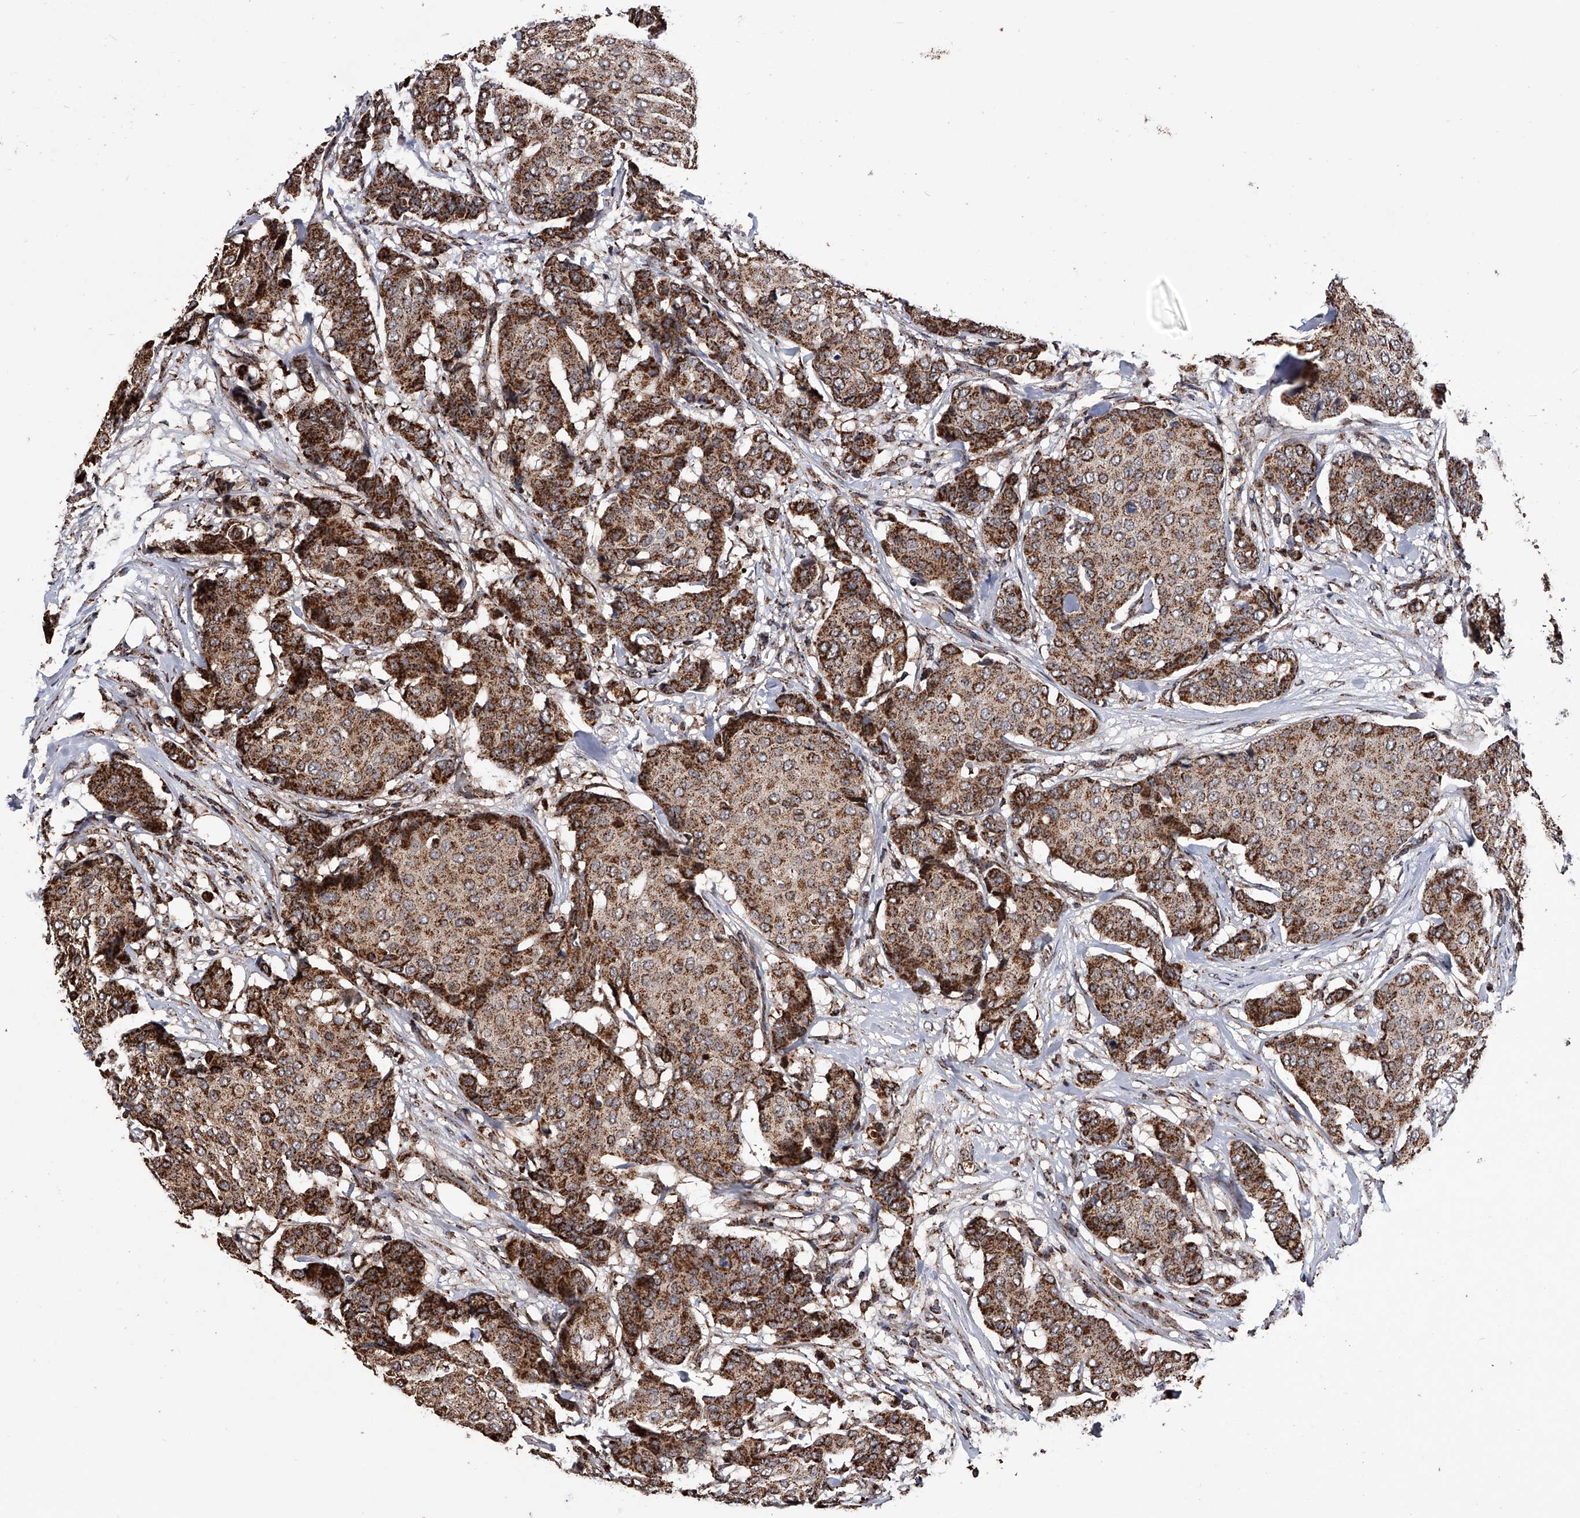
{"staining": {"intensity": "strong", "quantity": "25%-75%", "location": "cytoplasmic/membranous"}, "tissue": "breast cancer", "cell_type": "Tumor cells", "image_type": "cancer", "snomed": [{"axis": "morphology", "description": "Duct carcinoma"}, {"axis": "topography", "description": "Breast"}], "caption": "High-power microscopy captured an IHC image of breast cancer (intraductal carcinoma), revealing strong cytoplasmic/membranous positivity in approximately 25%-75% of tumor cells. (brown staining indicates protein expression, while blue staining denotes nuclei).", "gene": "SMPDL3A", "patient": {"sex": "female", "age": 75}}